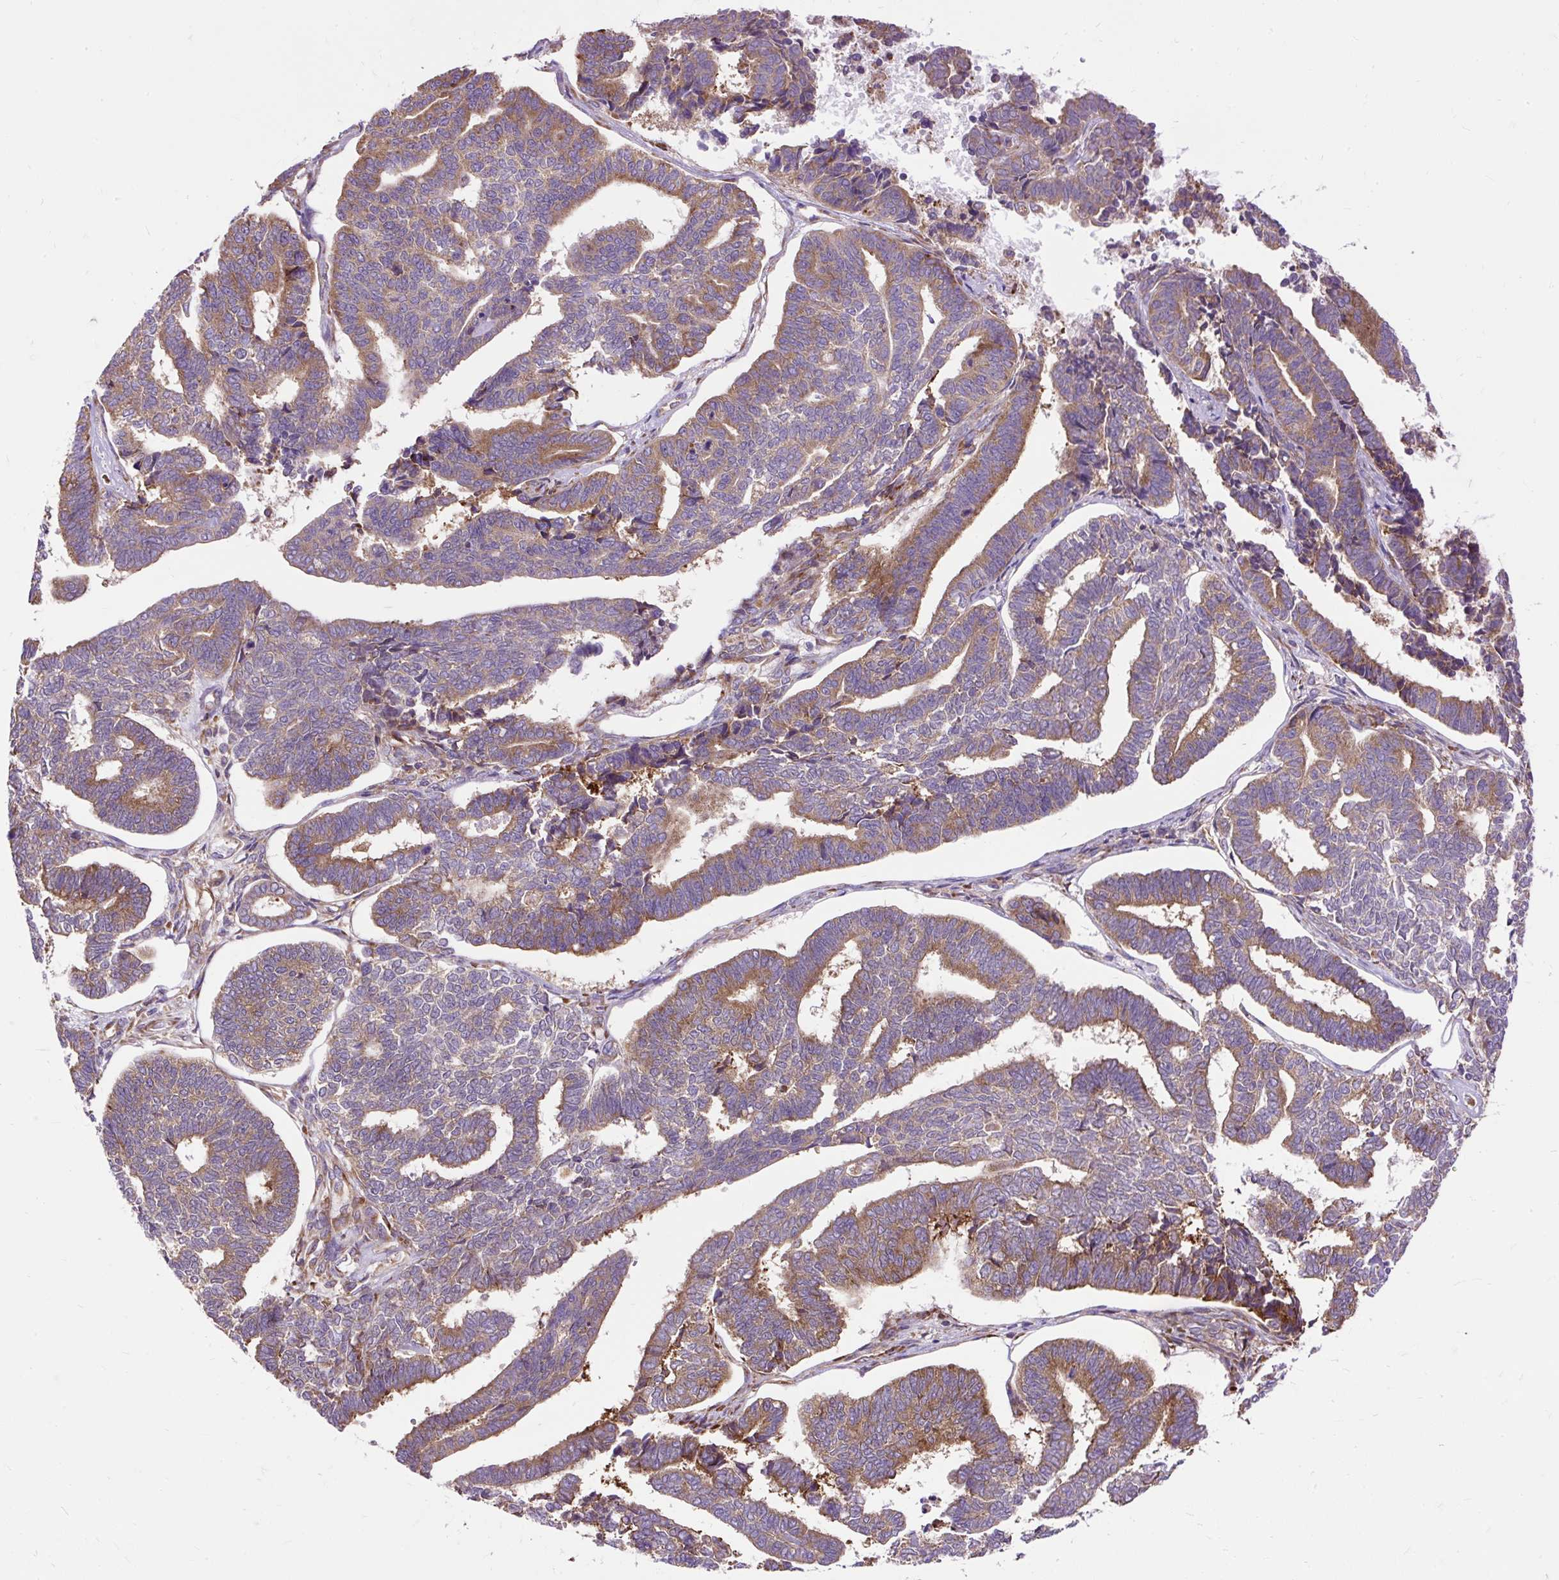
{"staining": {"intensity": "moderate", "quantity": "25%-75%", "location": "cytoplasmic/membranous"}, "tissue": "endometrial cancer", "cell_type": "Tumor cells", "image_type": "cancer", "snomed": [{"axis": "morphology", "description": "Adenocarcinoma, NOS"}, {"axis": "topography", "description": "Endometrium"}], "caption": "A brown stain highlights moderate cytoplasmic/membranous positivity of a protein in human endometrial adenocarcinoma tumor cells.", "gene": "RPS5", "patient": {"sex": "female", "age": 70}}